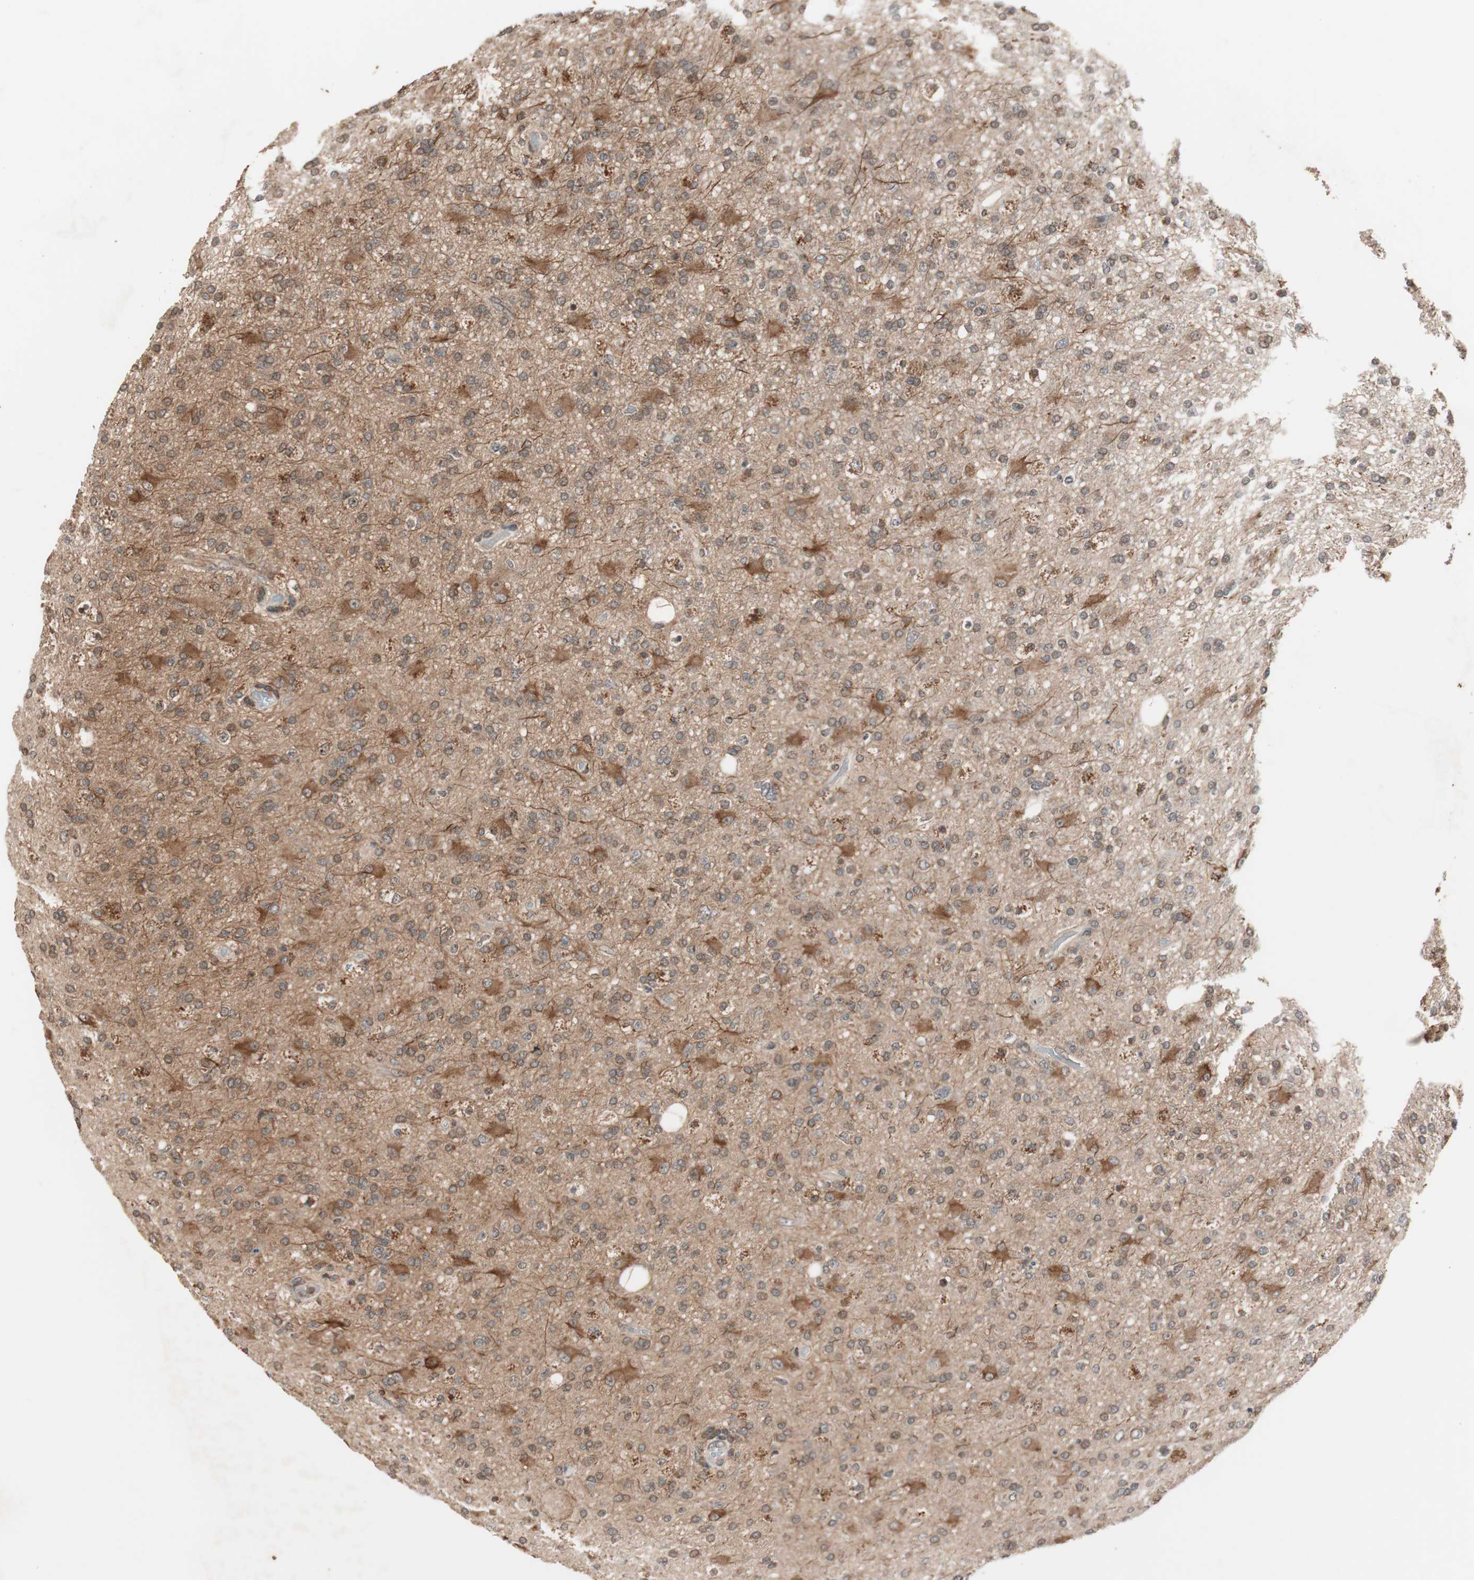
{"staining": {"intensity": "moderate", "quantity": ">75%", "location": "cytoplasmic/membranous"}, "tissue": "glioma", "cell_type": "Tumor cells", "image_type": "cancer", "snomed": [{"axis": "morphology", "description": "Glioma, malignant, High grade"}, {"axis": "topography", "description": "Brain"}], "caption": "The histopathology image demonstrates staining of malignant glioma (high-grade), revealing moderate cytoplasmic/membranous protein expression (brown color) within tumor cells. (DAB (3,3'-diaminobenzidine) IHC with brightfield microscopy, high magnification).", "gene": "FBXO5", "patient": {"sex": "male", "age": 33}}